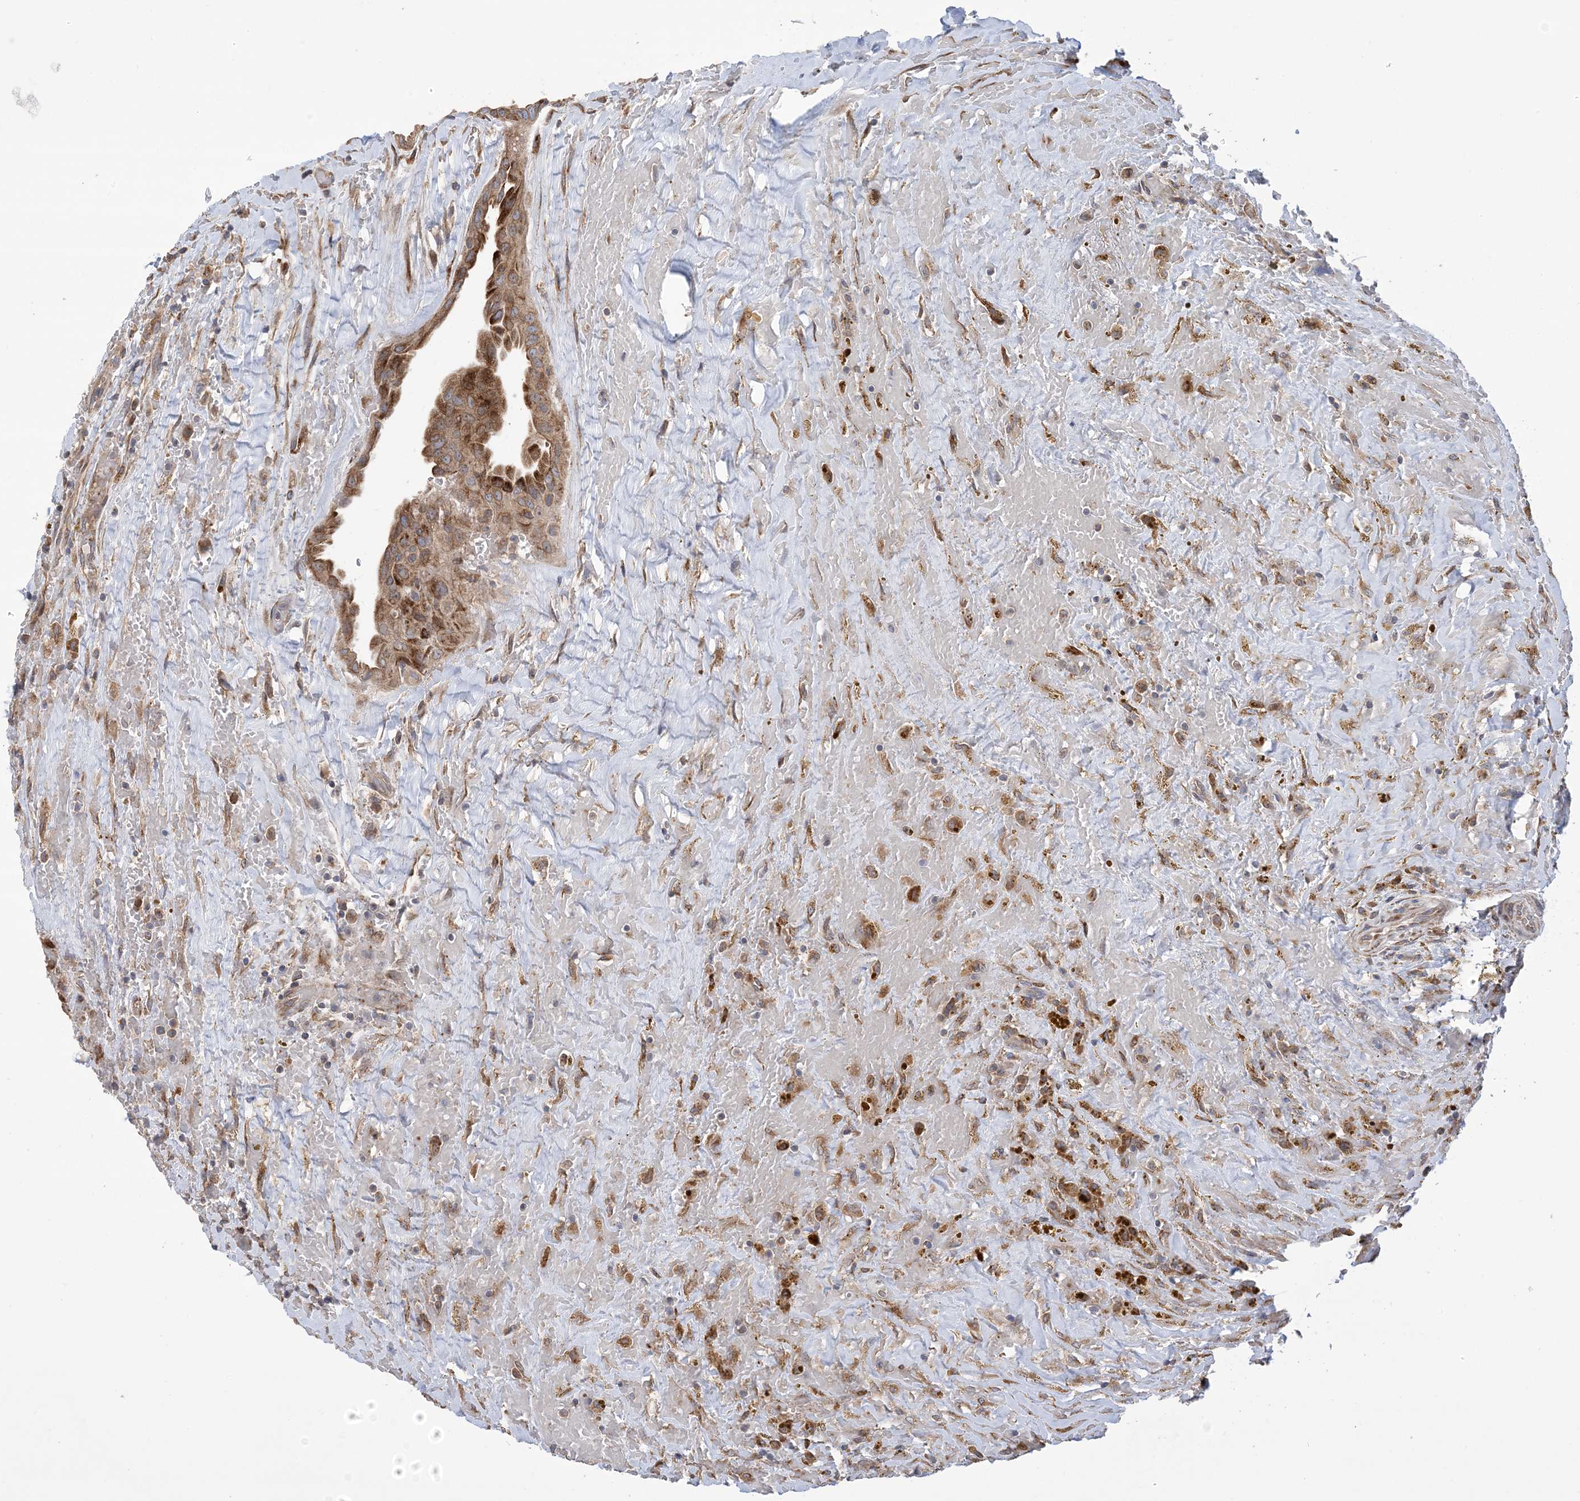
{"staining": {"intensity": "moderate", "quantity": ">75%", "location": "cytoplasmic/membranous"}, "tissue": "thyroid cancer", "cell_type": "Tumor cells", "image_type": "cancer", "snomed": [{"axis": "morphology", "description": "Papillary adenocarcinoma, NOS"}, {"axis": "topography", "description": "Thyroid gland"}], "caption": "High-power microscopy captured an immunohistochemistry (IHC) histopathology image of thyroid cancer (papillary adenocarcinoma), revealing moderate cytoplasmic/membranous expression in approximately >75% of tumor cells. (IHC, brightfield microscopy, high magnification).", "gene": "CLEC16A", "patient": {"sex": "male", "age": 77}}